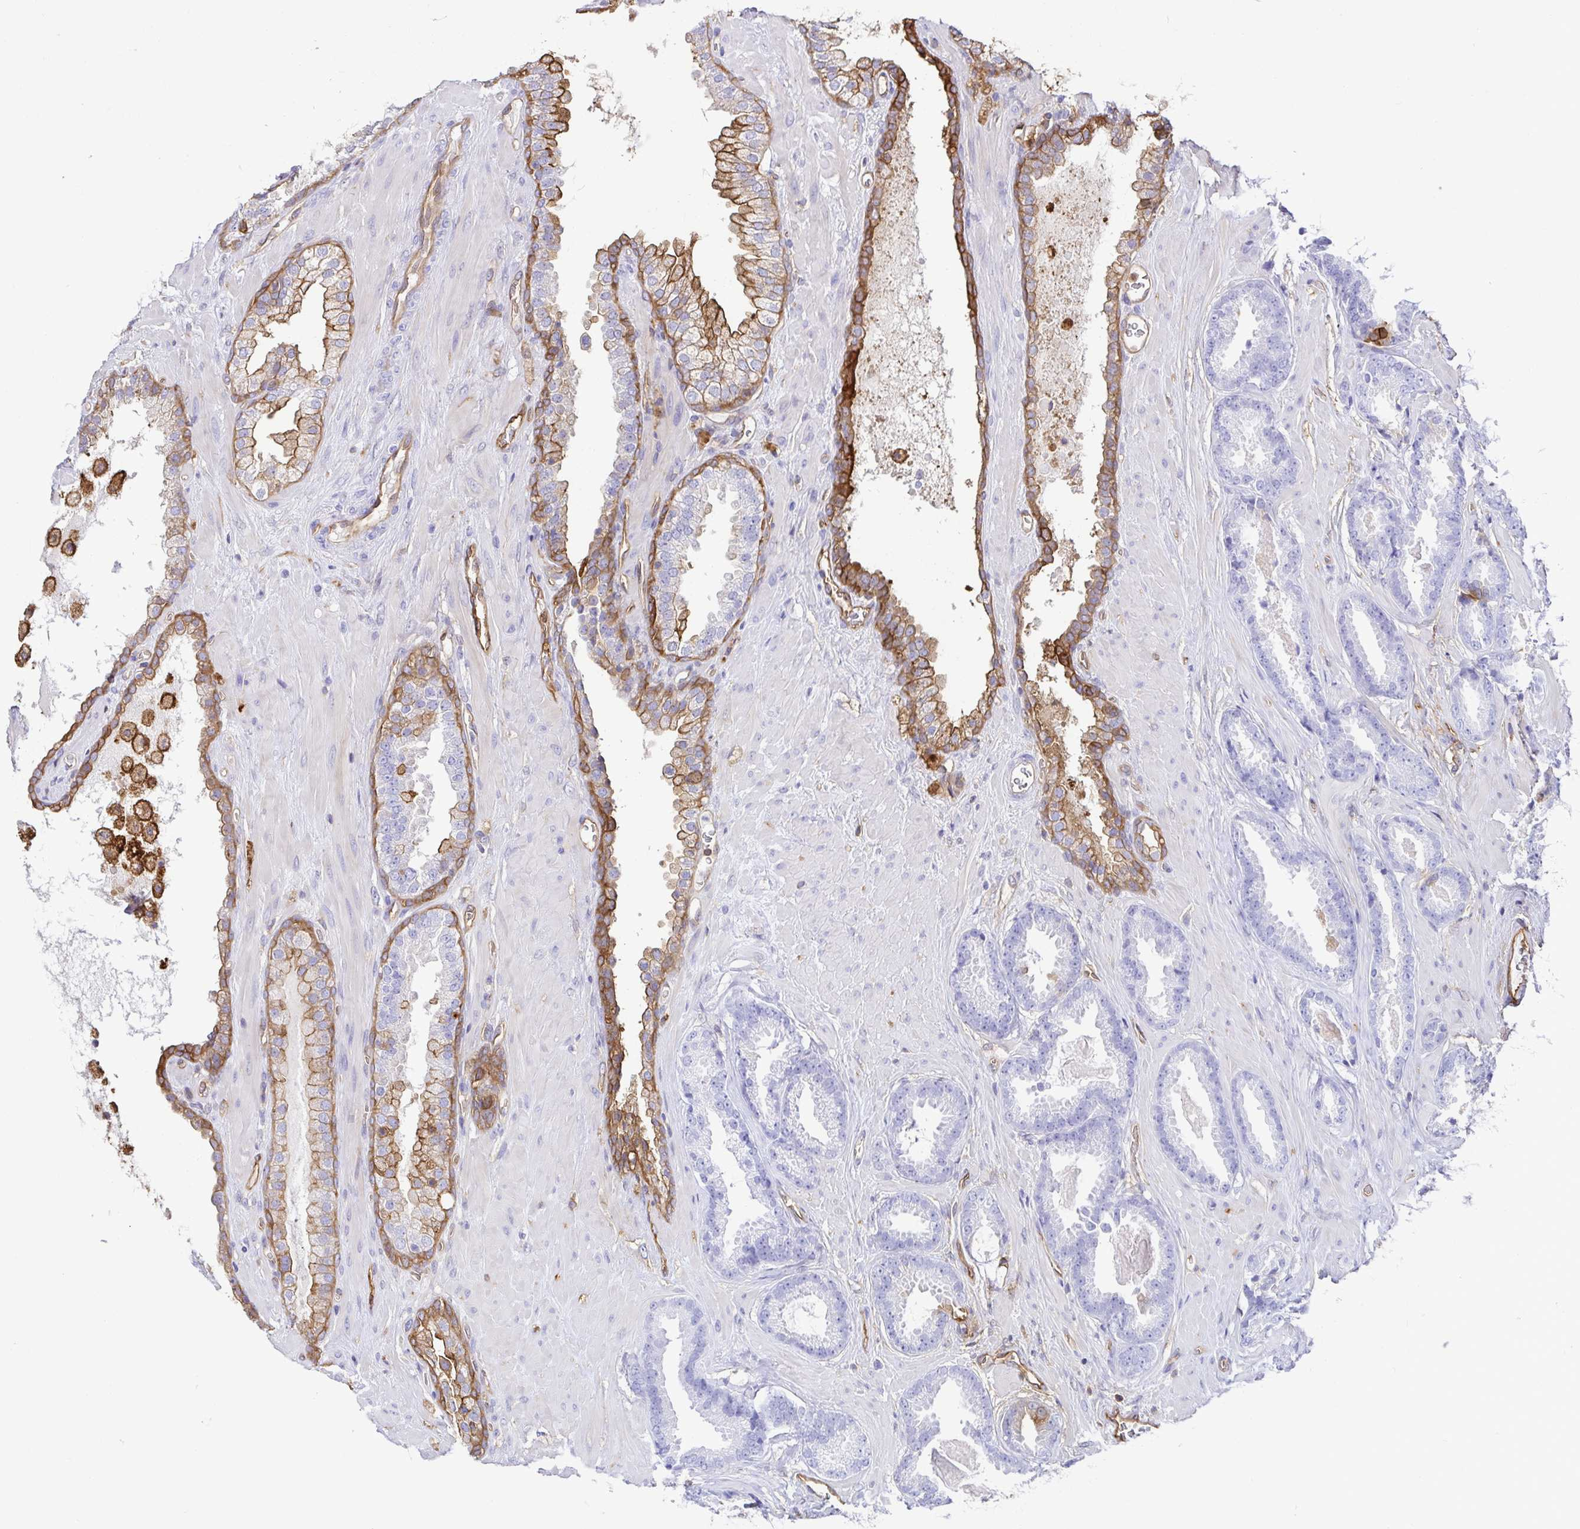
{"staining": {"intensity": "negative", "quantity": "none", "location": "none"}, "tissue": "prostate cancer", "cell_type": "Tumor cells", "image_type": "cancer", "snomed": [{"axis": "morphology", "description": "Adenocarcinoma, Low grade"}, {"axis": "topography", "description": "Prostate"}], "caption": "Immunohistochemistry (IHC) photomicrograph of neoplastic tissue: prostate low-grade adenocarcinoma stained with DAB displays no significant protein expression in tumor cells.", "gene": "ANXA2", "patient": {"sex": "male", "age": 62}}